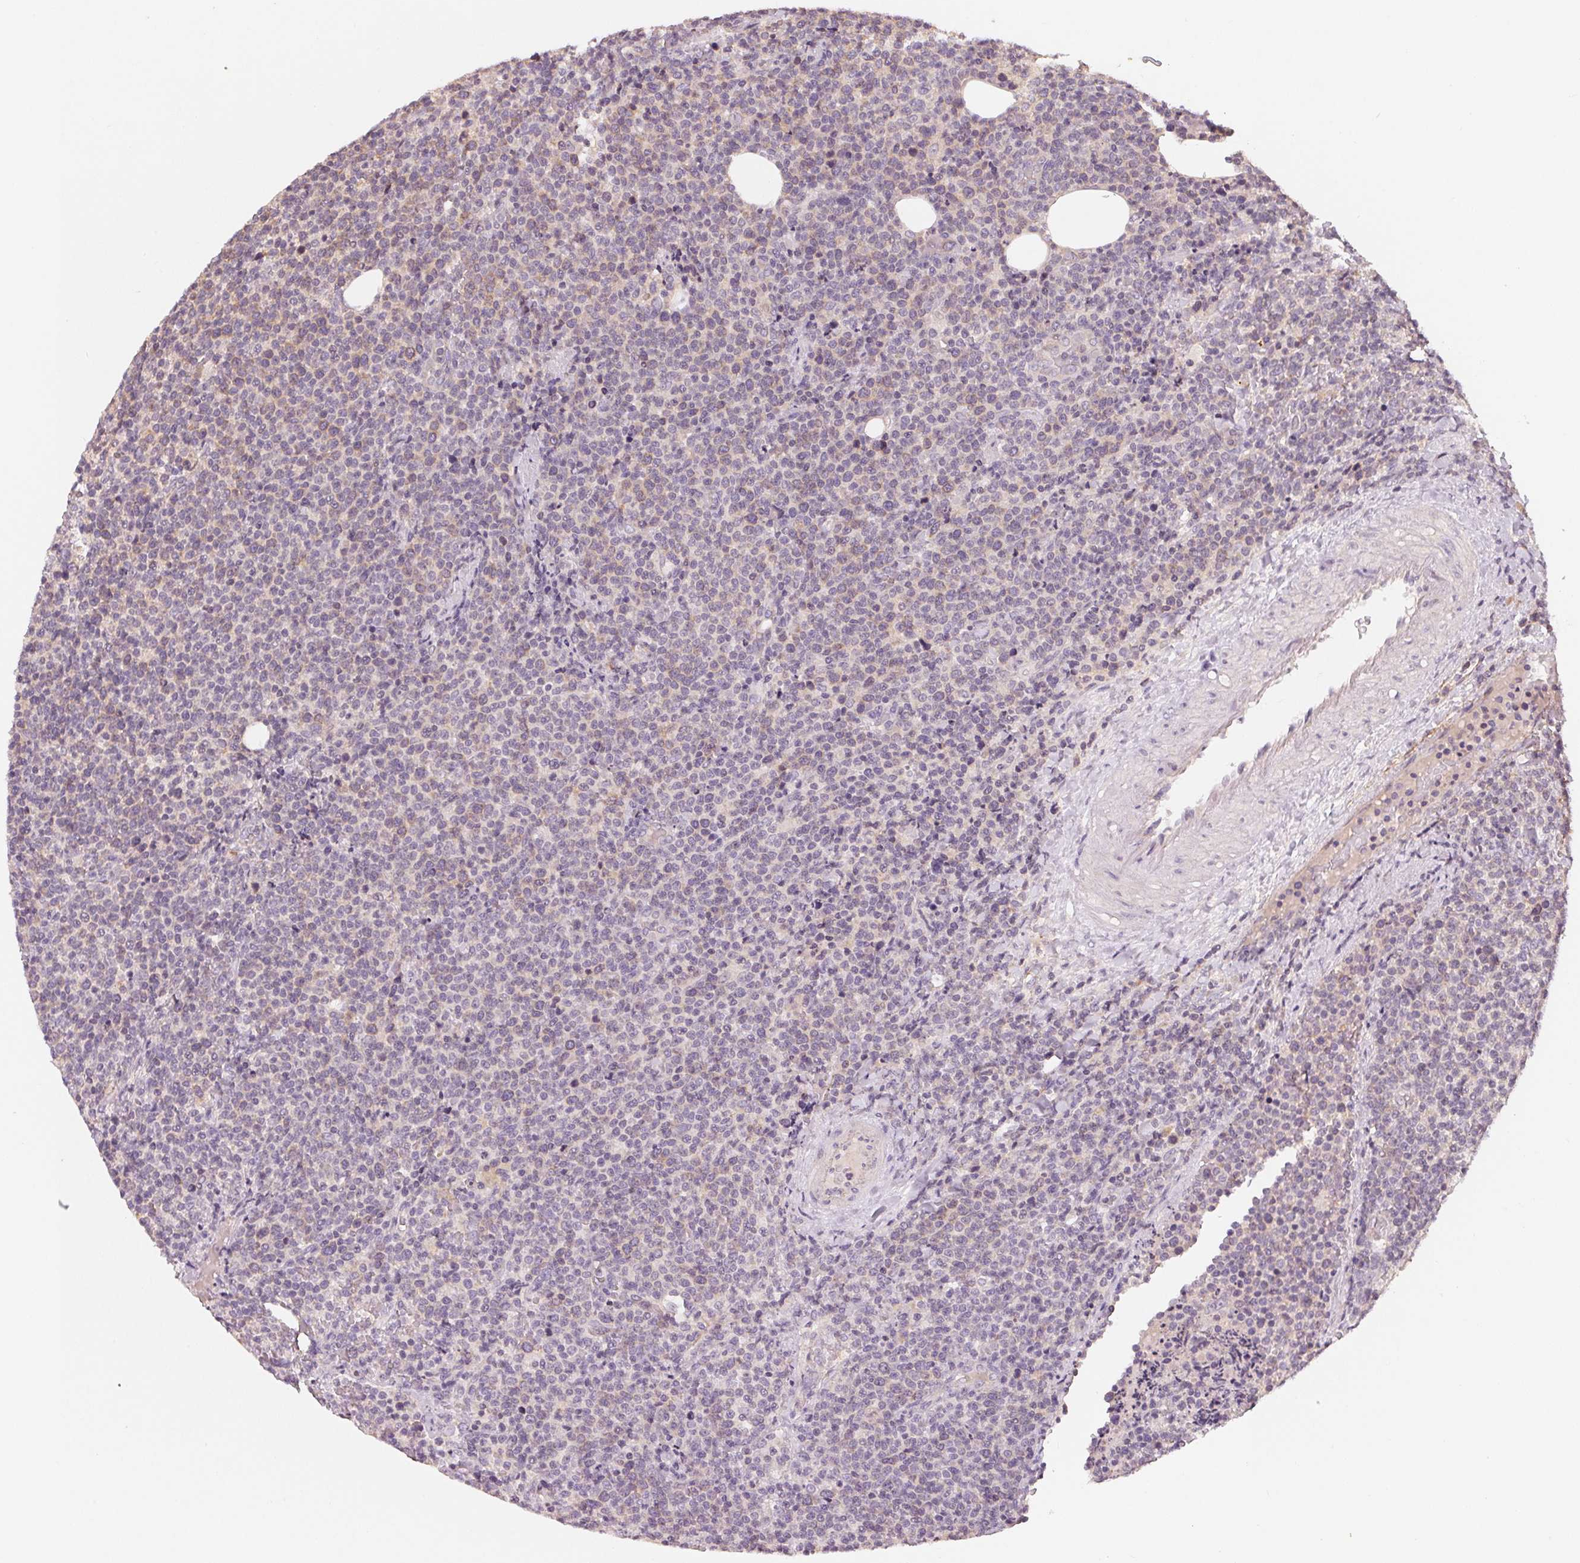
{"staining": {"intensity": "negative", "quantity": "none", "location": "none"}, "tissue": "lymphoma", "cell_type": "Tumor cells", "image_type": "cancer", "snomed": [{"axis": "morphology", "description": "Malignant lymphoma, non-Hodgkin's type, High grade"}, {"axis": "topography", "description": "Lymph node"}], "caption": "This is an immunohistochemistry micrograph of malignant lymphoma, non-Hodgkin's type (high-grade). There is no positivity in tumor cells.", "gene": "AQP8", "patient": {"sex": "male", "age": 61}}